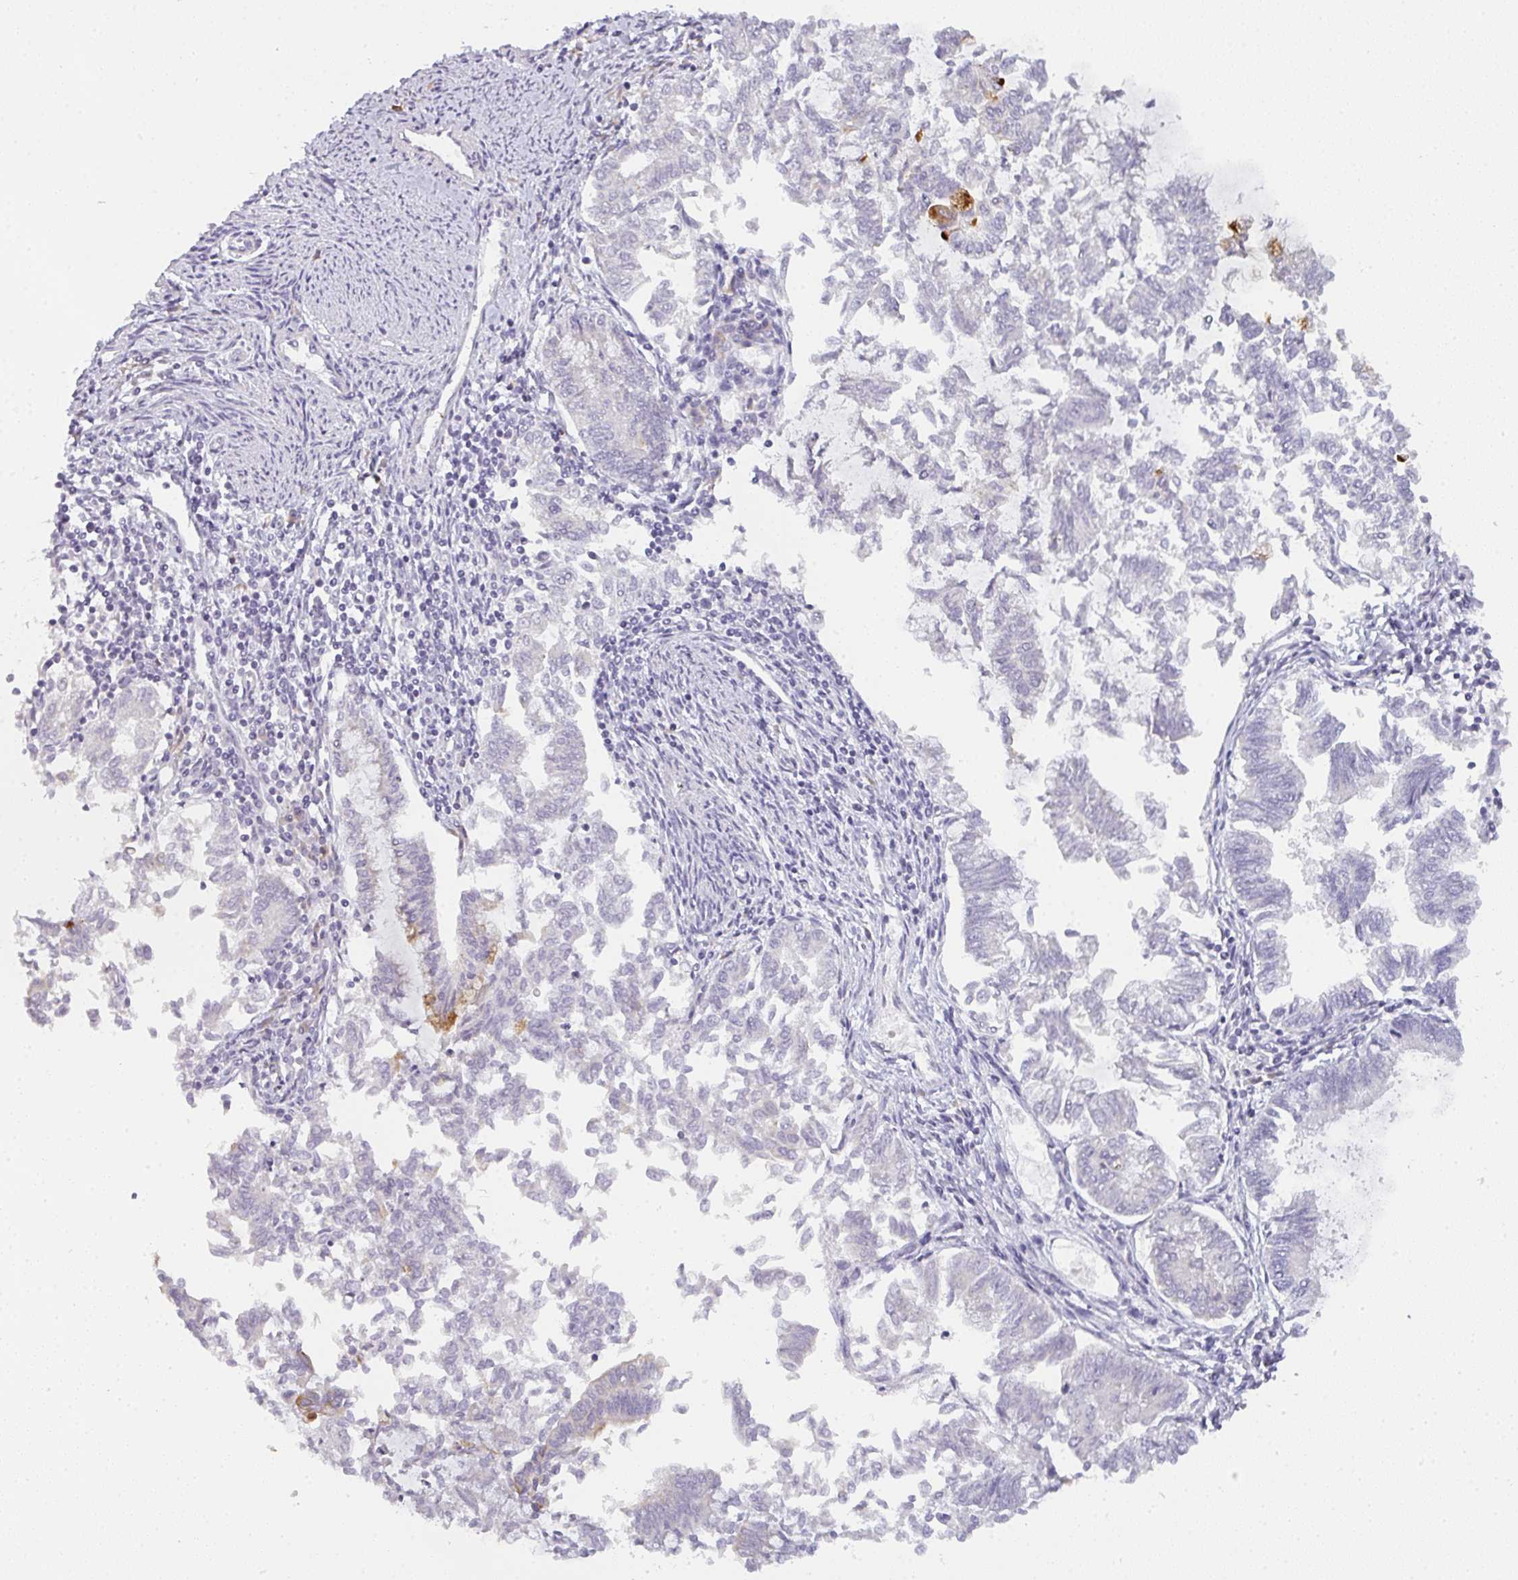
{"staining": {"intensity": "strong", "quantity": "<25%", "location": "cytoplasmic/membranous"}, "tissue": "endometrial cancer", "cell_type": "Tumor cells", "image_type": "cancer", "snomed": [{"axis": "morphology", "description": "Adenocarcinoma, NOS"}, {"axis": "topography", "description": "Endometrium"}], "caption": "A micrograph of human endometrial cancer (adenocarcinoma) stained for a protein exhibits strong cytoplasmic/membranous brown staining in tumor cells. Ihc stains the protein in brown and the nuclei are stained blue.", "gene": "SIRPB2", "patient": {"sex": "female", "age": 79}}